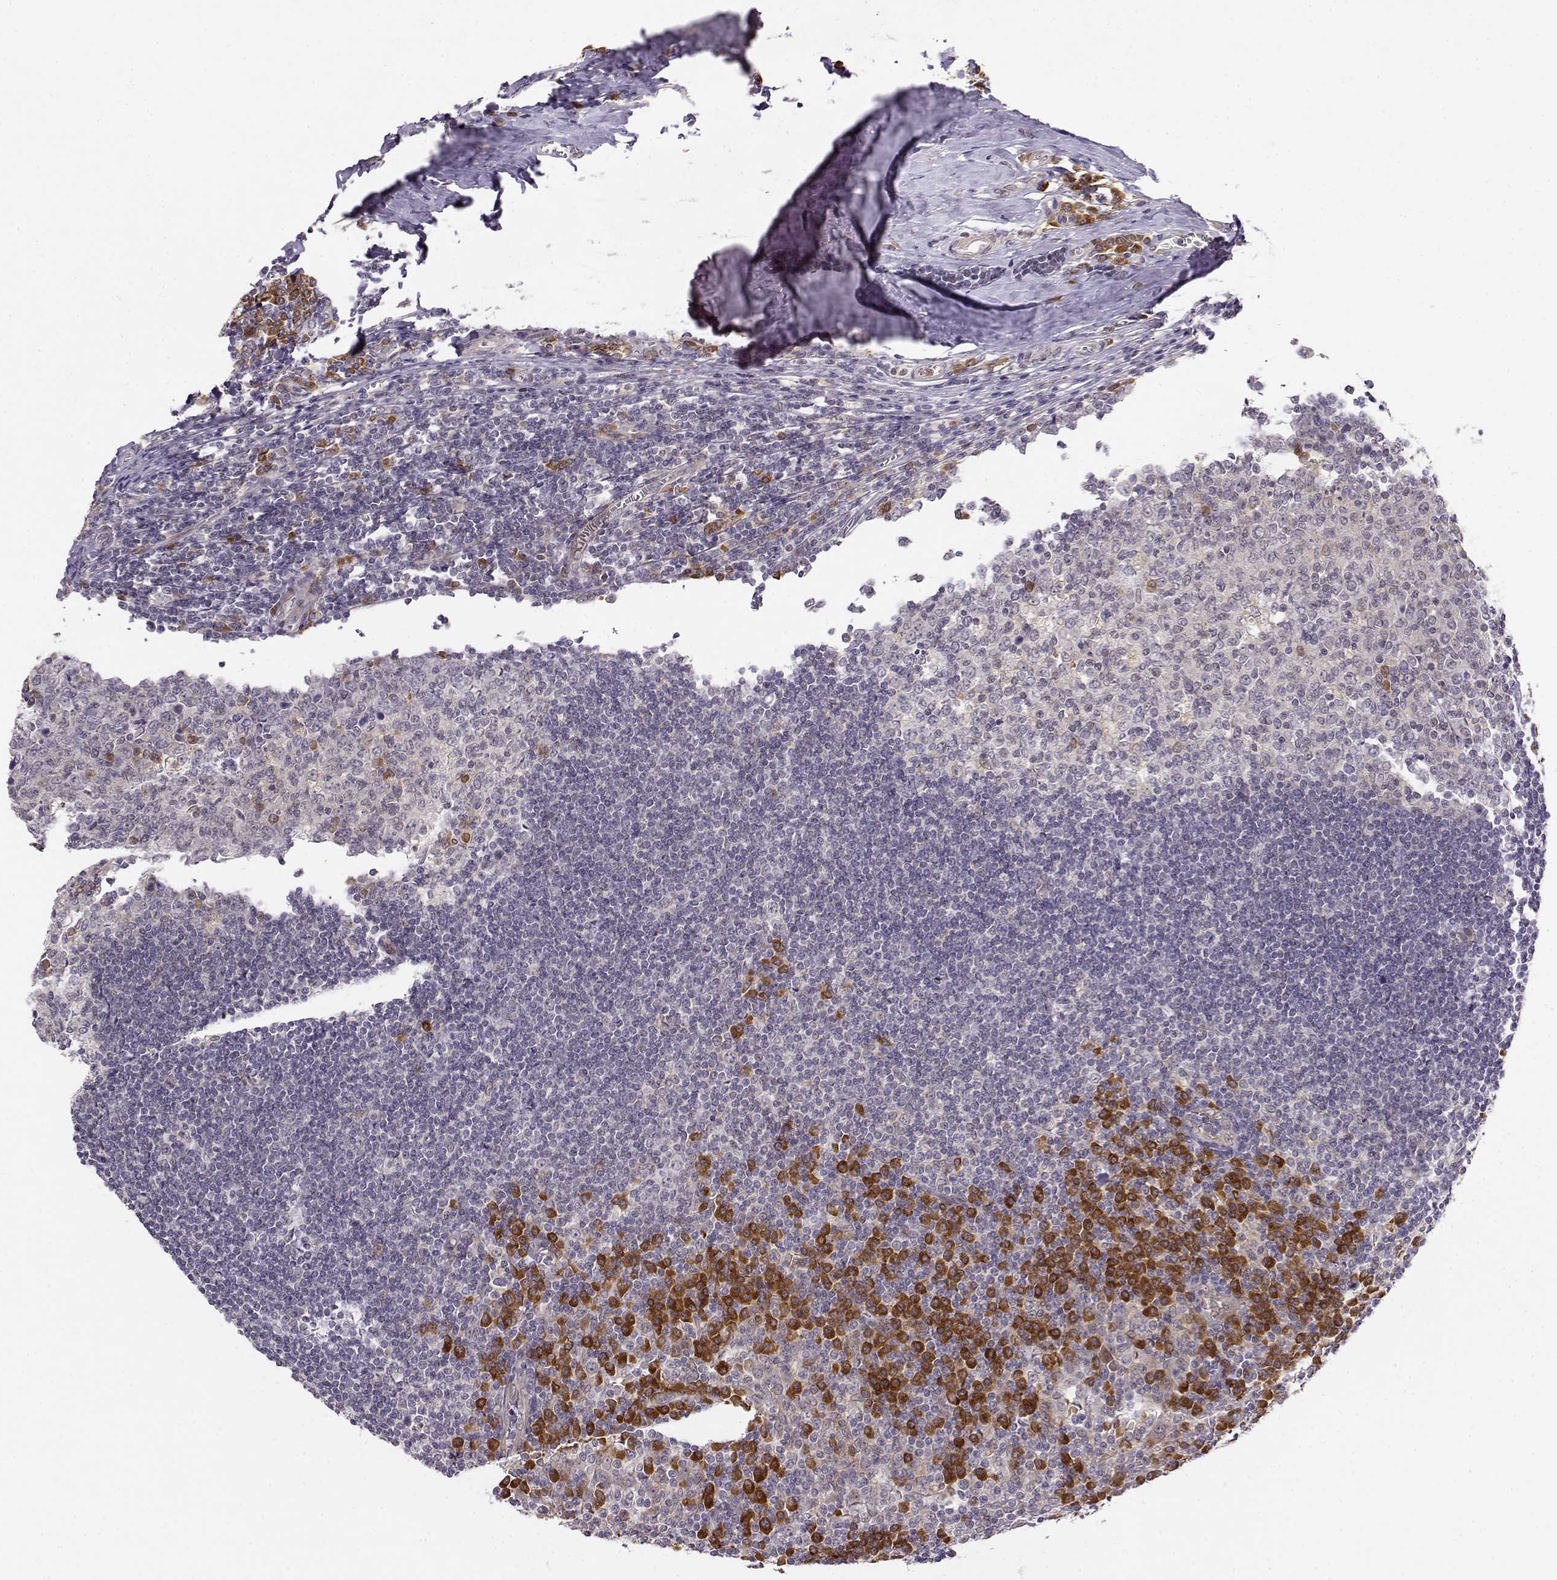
{"staining": {"intensity": "moderate", "quantity": "<25%", "location": "cytoplasmic/membranous"}, "tissue": "tonsil", "cell_type": "Germinal center cells", "image_type": "normal", "snomed": [{"axis": "morphology", "description": "Normal tissue, NOS"}, {"axis": "topography", "description": "Tonsil"}], "caption": "Protein staining of benign tonsil displays moderate cytoplasmic/membranous expression in about <25% of germinal center cells.", "gene": "ERGIC2", "patient": {"sex": "female", "age": 12}}